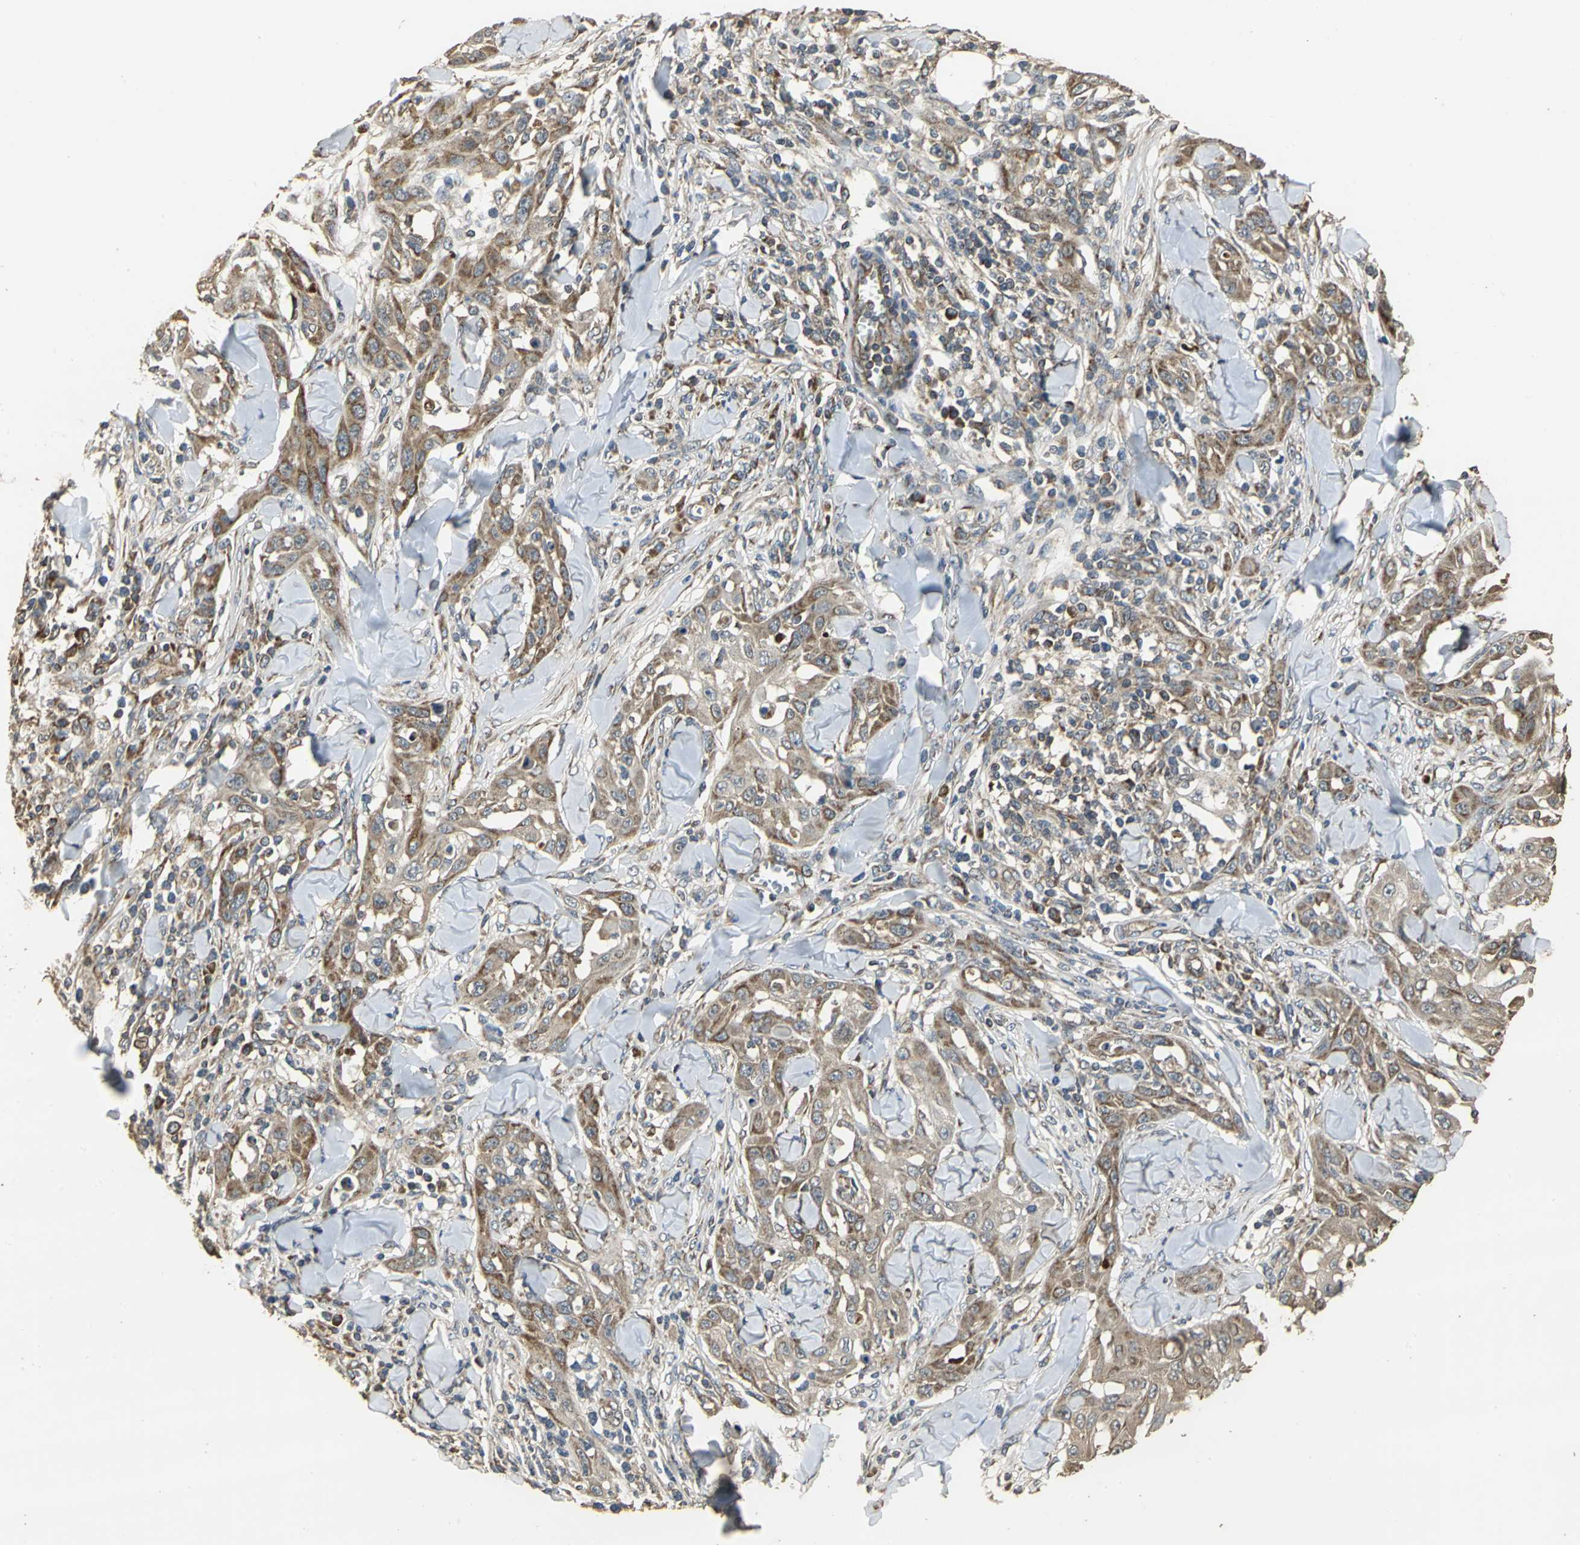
{"staining": {"intensity": "weak", "quantity": ">75%", "location": "cytoplasmic/membranous"}, "tissue": "skin cancer", "cell_type": "Tumor cells", "image_type": "cancer", "snomed": [{"axis": "morphology", "description": "Squamous cell carcinoma, NOS"}, {"axis": "topography", "description": "Skin"}], "caption": "A low amount of weak cytoplasmic/membranous staining is seen in about >75% of tumor cells in skin squamous cell carcinoma tissue.", "gene": "KANK1", "patient": {"sex": "male", "age": 24}}